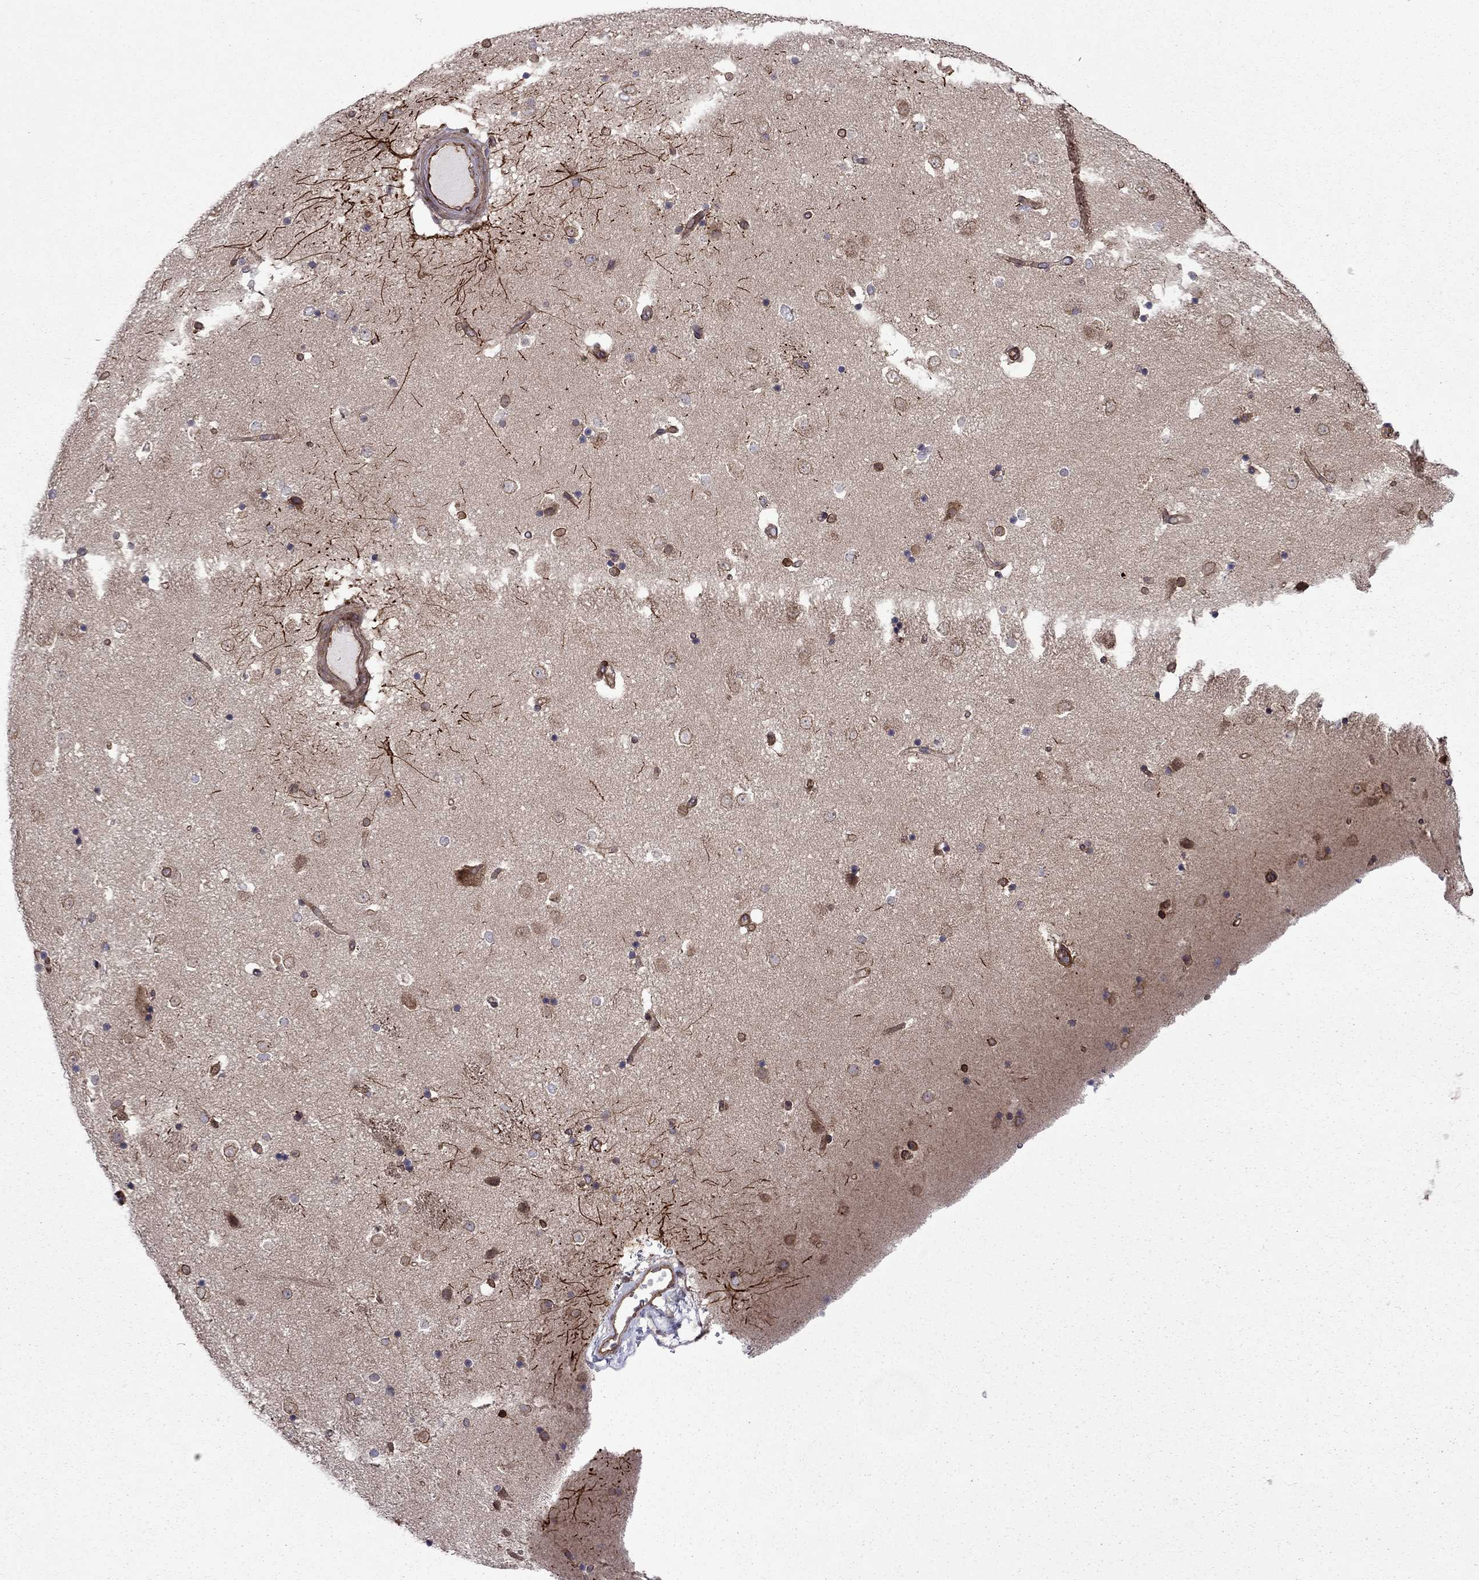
{"staining": {"intensity": "strong", "quantity": "<25%", "location": "cytoplasmic/membranous,nuclear"}, "tissue": "caudate", "cell_type": "Glial cells", "image_type": "normal", "snomed": [{"axis": "morphology", "description": "Normal tissue, NOS"}, {"axis": "topography", "description": "Lateral ventricle wall"}], "caption": "Glial cells display medium levels of strong cytoplasmic/membranous,nuclear staining in about <25% of cells in normal caudate.", "gene": "CDC42BPA", "patient": {"sex": "male", "age": 51}}